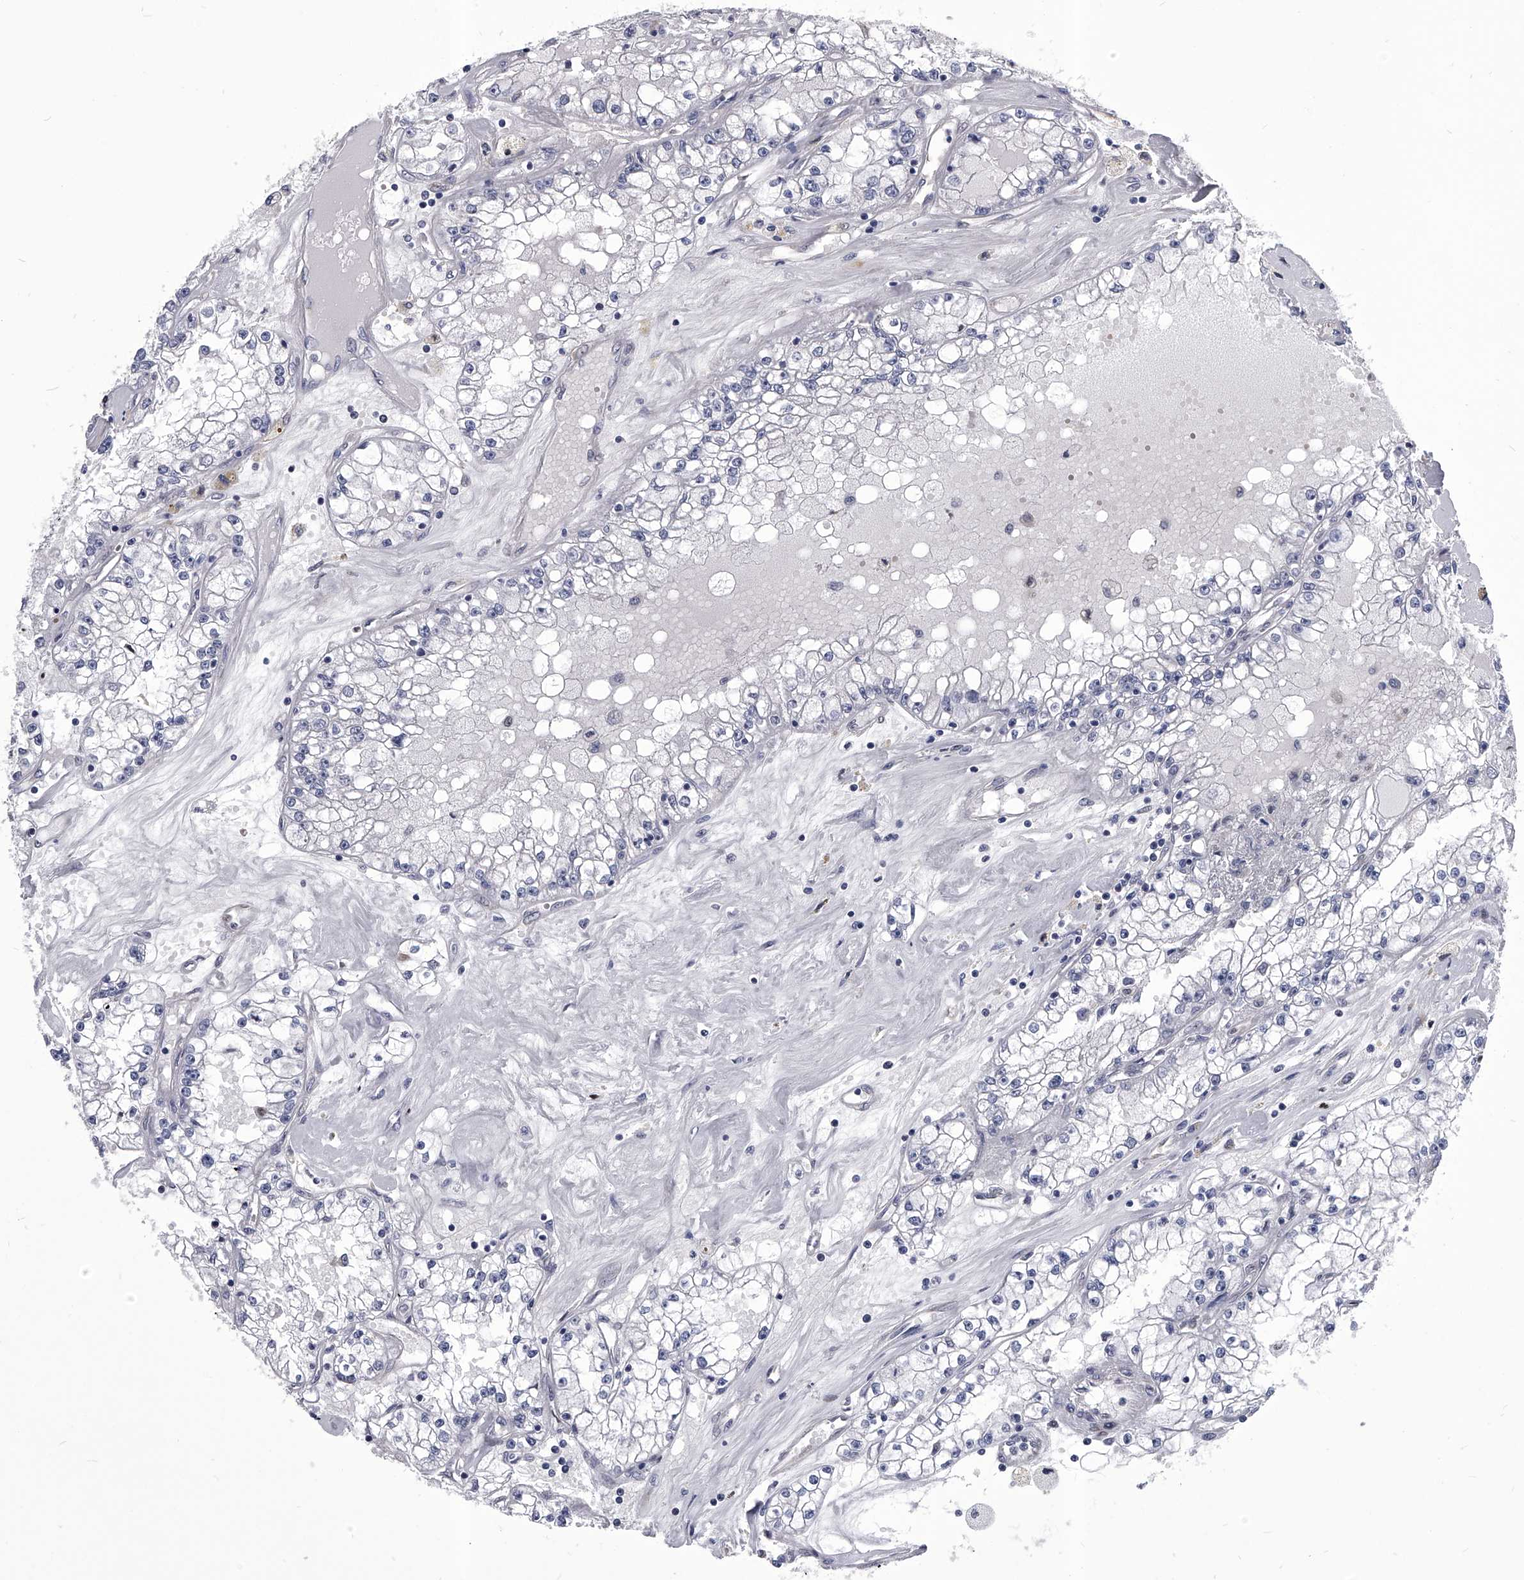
{"staining": {"intensity": "negative", "quantity": "none", "location": "none"}, "tissue": "renal cancer", "cell_type": "Tumor cells", "image_type": "cancer", "snomed": [{"axis": "morphology", "description": "Adenocarcinoma, NOS"}, {"axis": "topography", "description": "Kidney"}], "caption": "This is a histopathology image of immunohistochemistry staining of renal cancer, which shows no staining in tumor cells. (DAB (3,3'-diaminobenzidine) IHC with hematoxylin counter stain).", "gene": "CMTR1", "patient": {"sex": "male", "age": 56}}